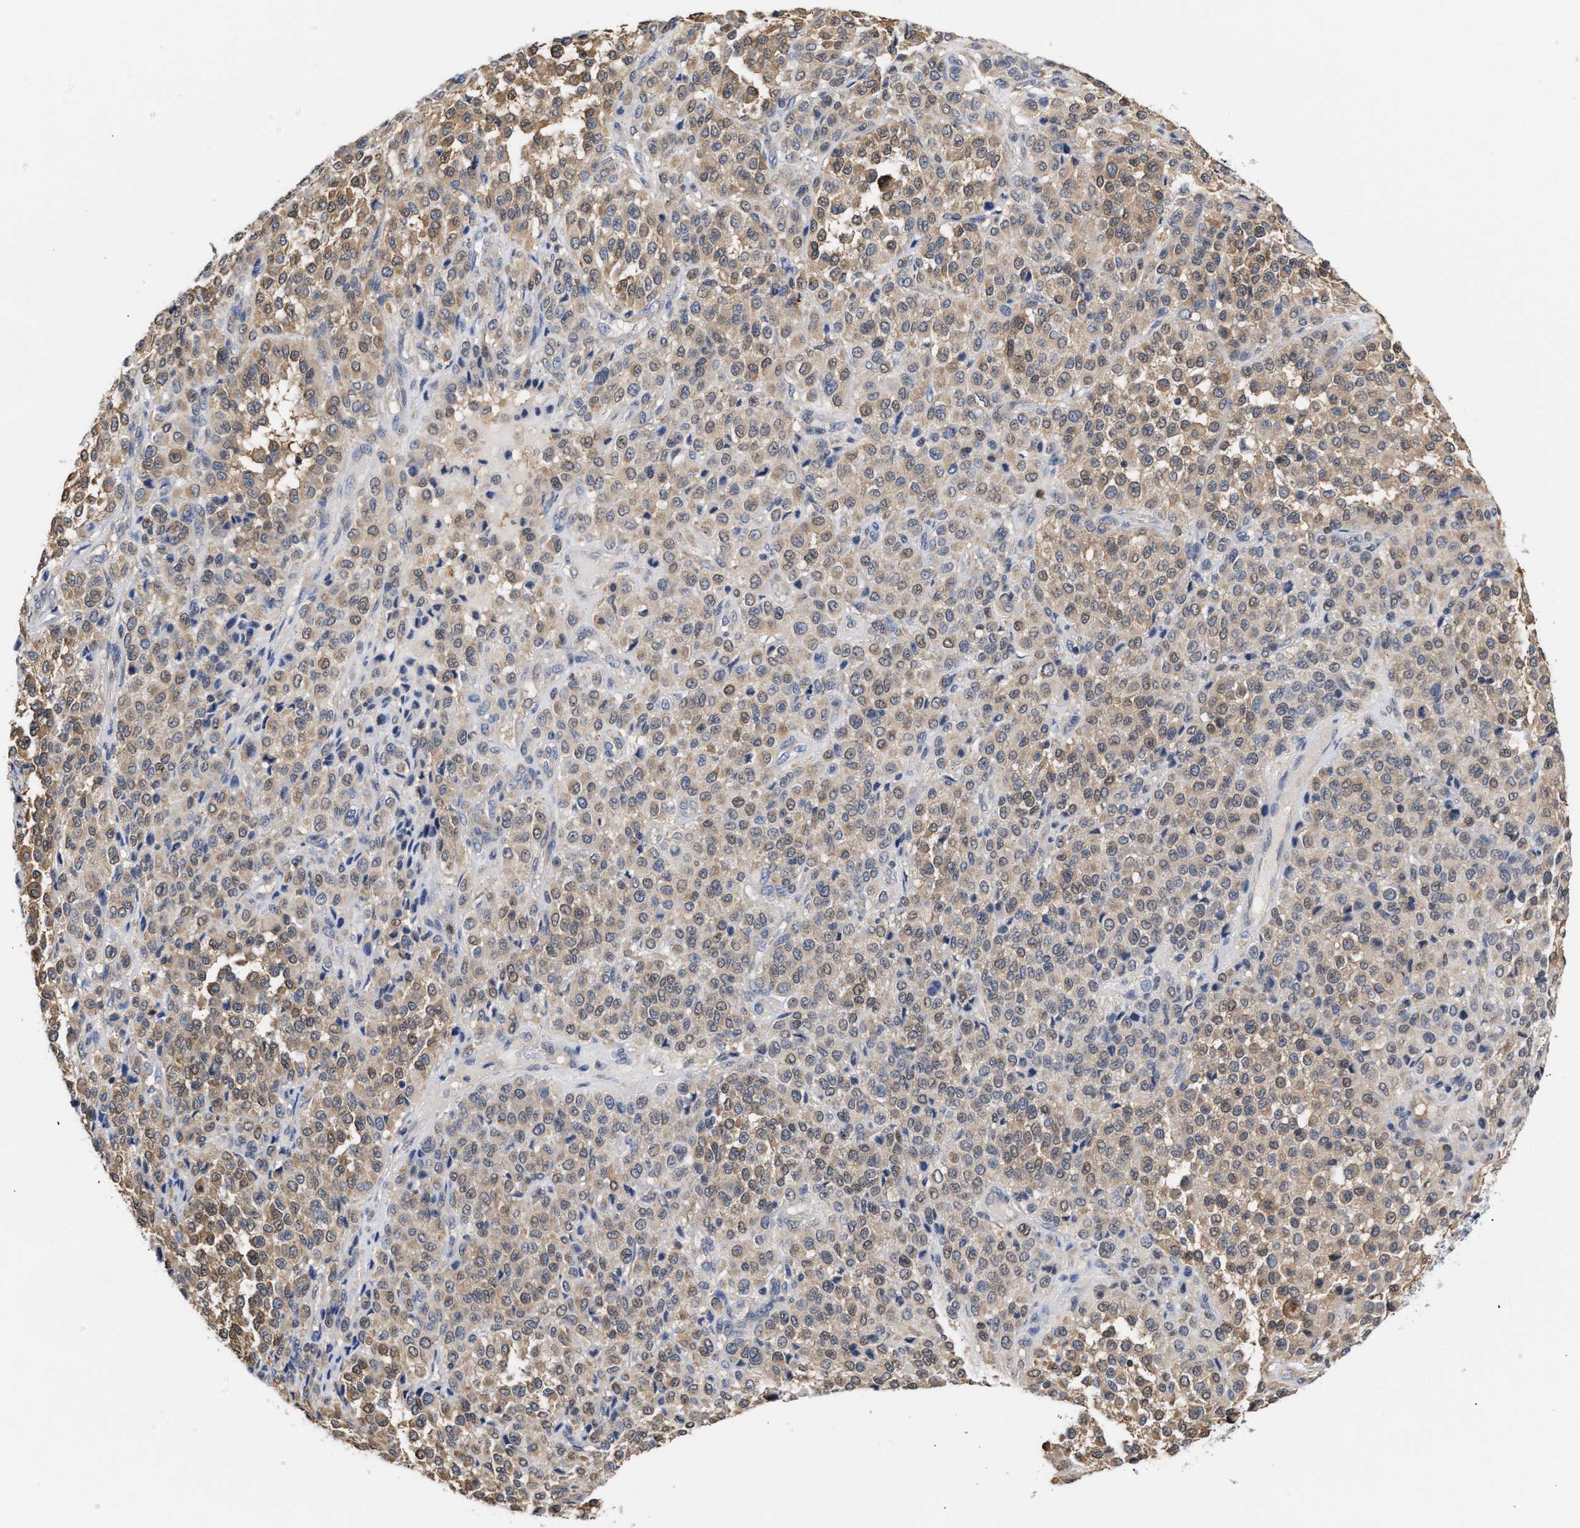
{"staining": {"intensity": "weak", "quantity": "25%-75%", "location": "cytoplasmic/membranous"}, "tissue": "melanoma", "cell_type": "Tumor cells", "image_type": "cancer", "snomed": [{"axis": "morphology", "description": "Malignant melanoma, Metastatic site"}, {"axis": "topography", "description": "Pancreas"}], "caption": "About 25%-75% of tumor cells in malignant melanoma (metastatic site) show weak cytoplasmic/membranous protein staining as visualized by brown immunohistochemical staining.", "gene": "KLHDC1", "patient": {"sex": "female", "age": 30}}